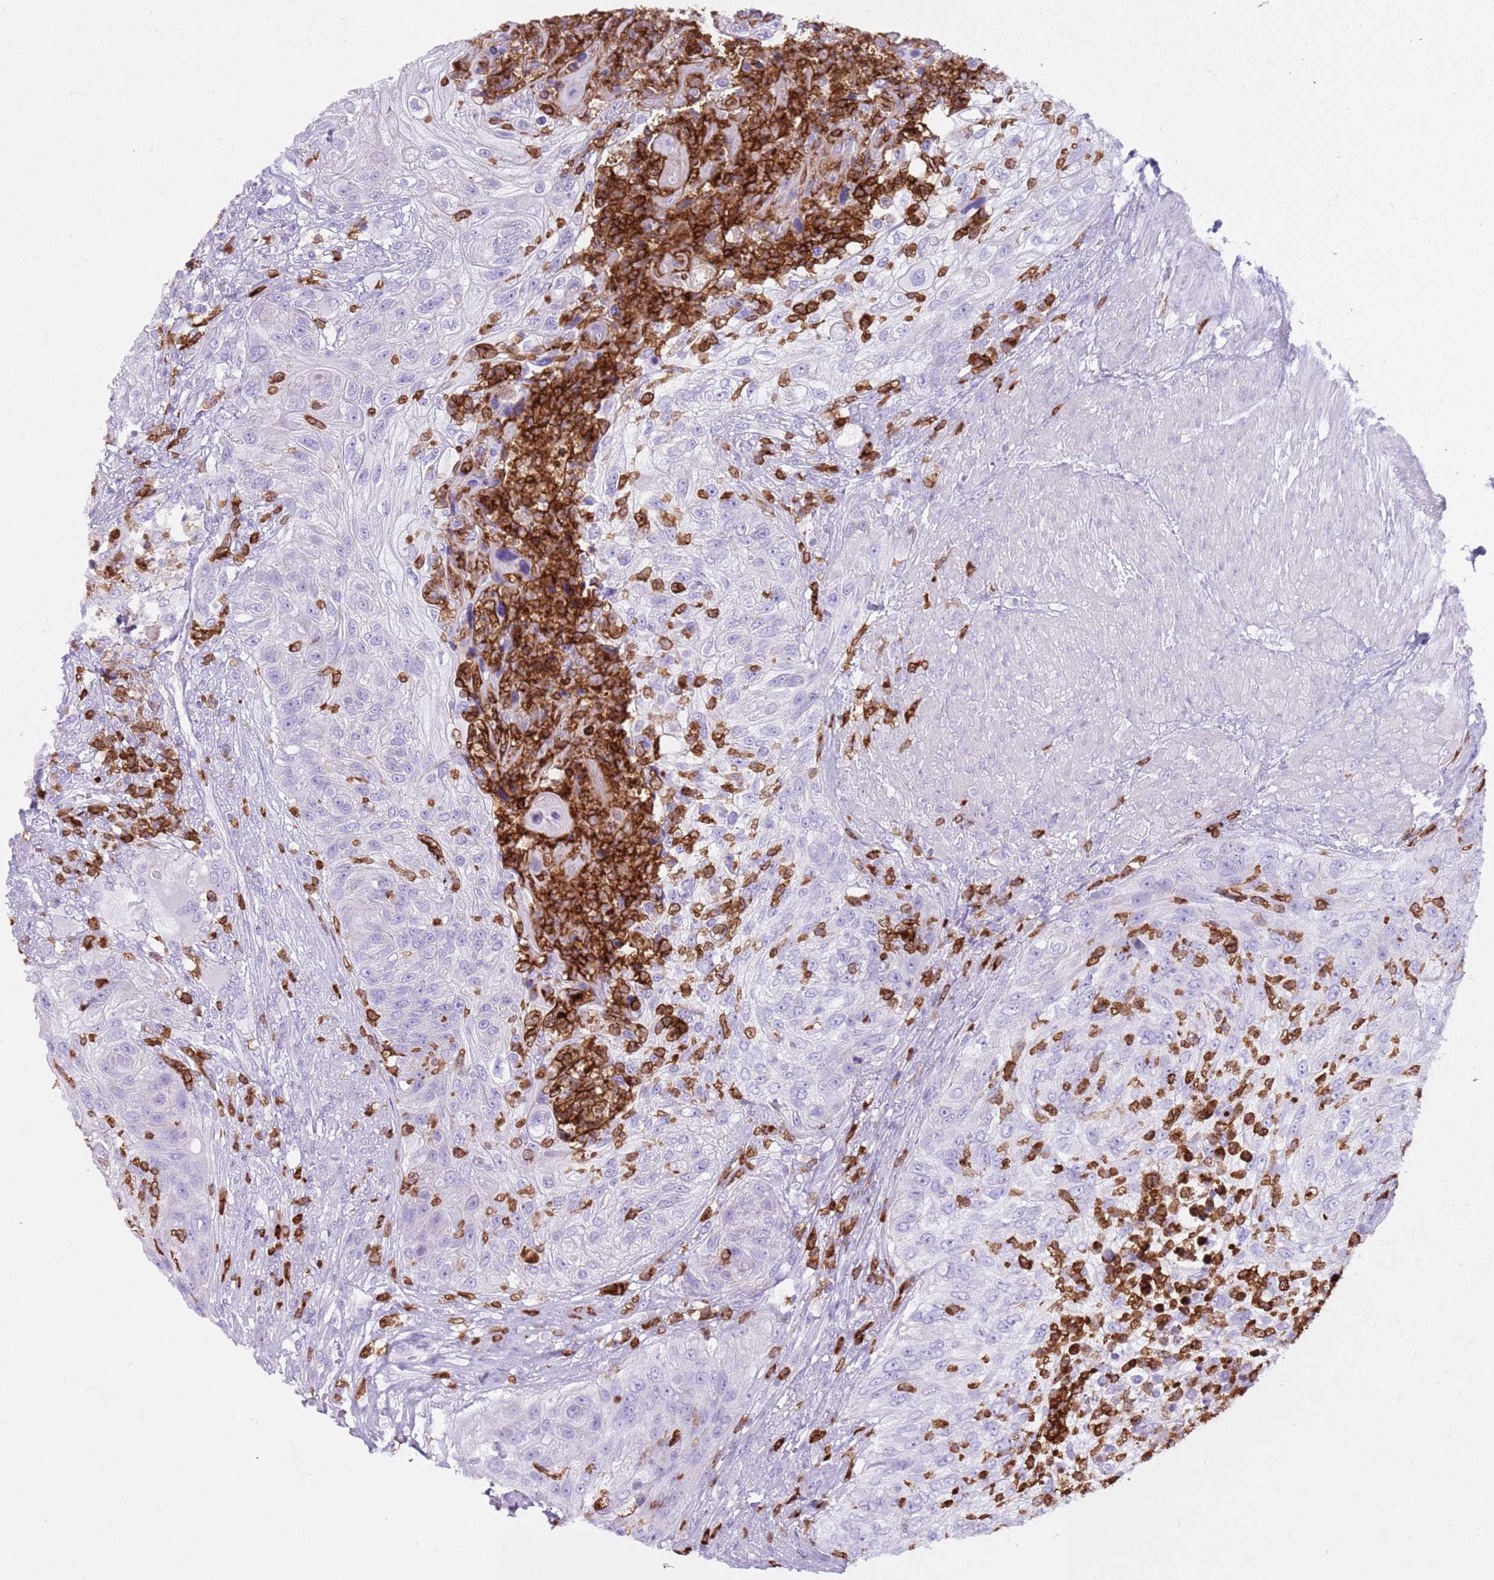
{"staining": {"intensity": "negative", "quantity": "none", "location": "none"}, "tissue": "urothelial cancer", "cell_type": "Tumor cells", "image_type": "cancer", "snomed": [{"axis": "morphology", "description": "Urothelial carcinoma, High grade"}, {"axis": "topography", "description": "Urinary bladder"}], "caption": "High magnification brightfield microscopy of urothelial cancer stained with DAB (3,3'-diaminobenzidine) (brown) and counterstained with hematoxylin (blue): tumor cells show no significant staining.", "gene": "CD177", "patient": {"sex": "female", "age": 60}}